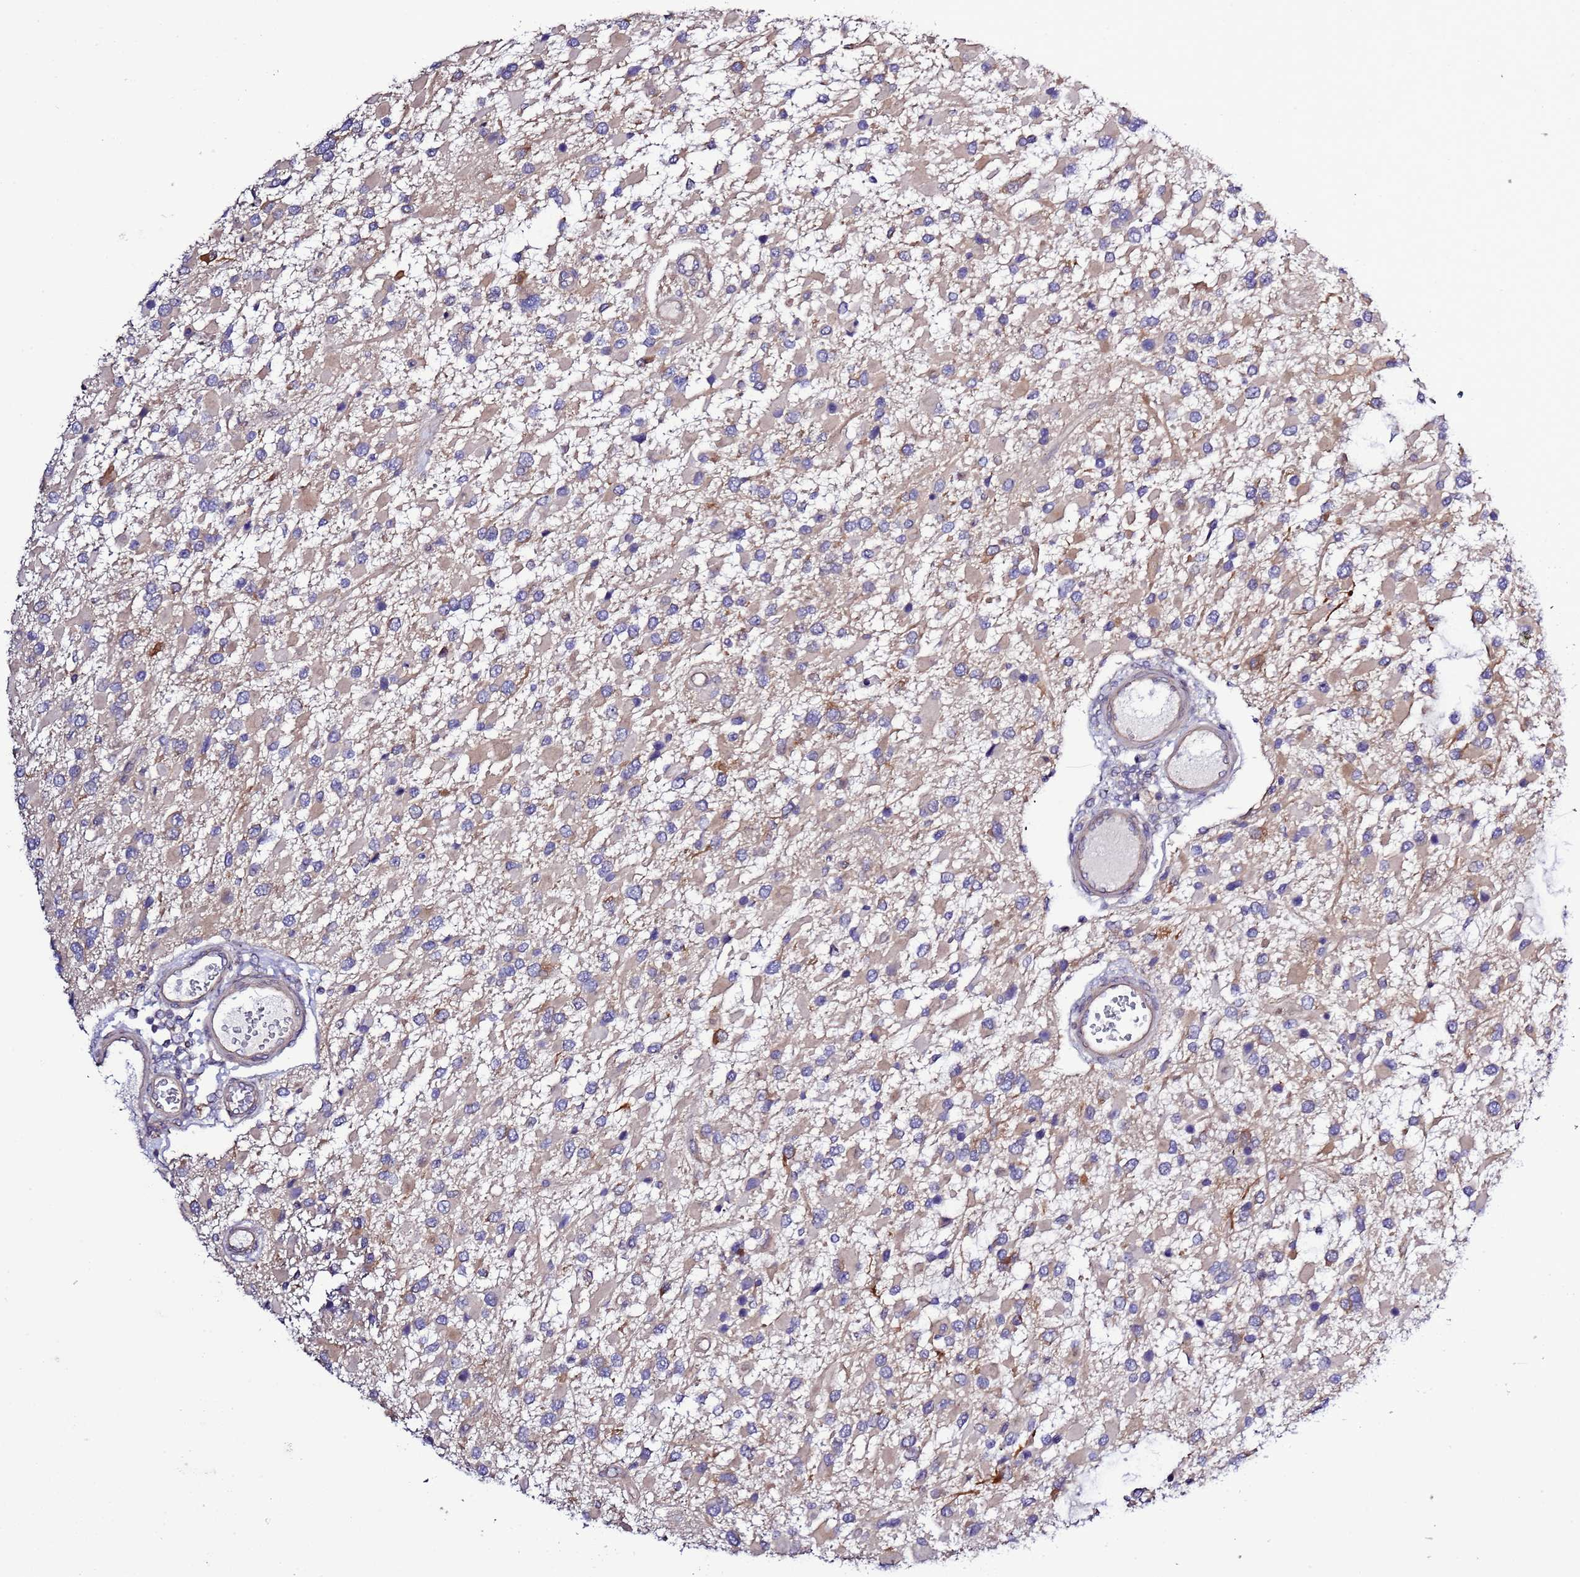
{"staining": {"intensity": "weak", "quantity": "<25%", "location": "cytoplasmic/membranous"}, "tissue": "glioma", "cell_type": "Tumor cells", "image_type": "cancer", "snomed": [{"axis": "morphology", "description": "Glioma, malignant, High grade"}, {"axis": "topography", "description": "Brain"}], "caption": "This is a histopathology image of IHC staining of malignant high-grade glioma, which shows no expression in tumor cells. (DAB immunohistochemistry visualized using brightfield microscopy, high magnification).", "gene": "SPCS1", "patient": {"sex": "male", "age": 53}}